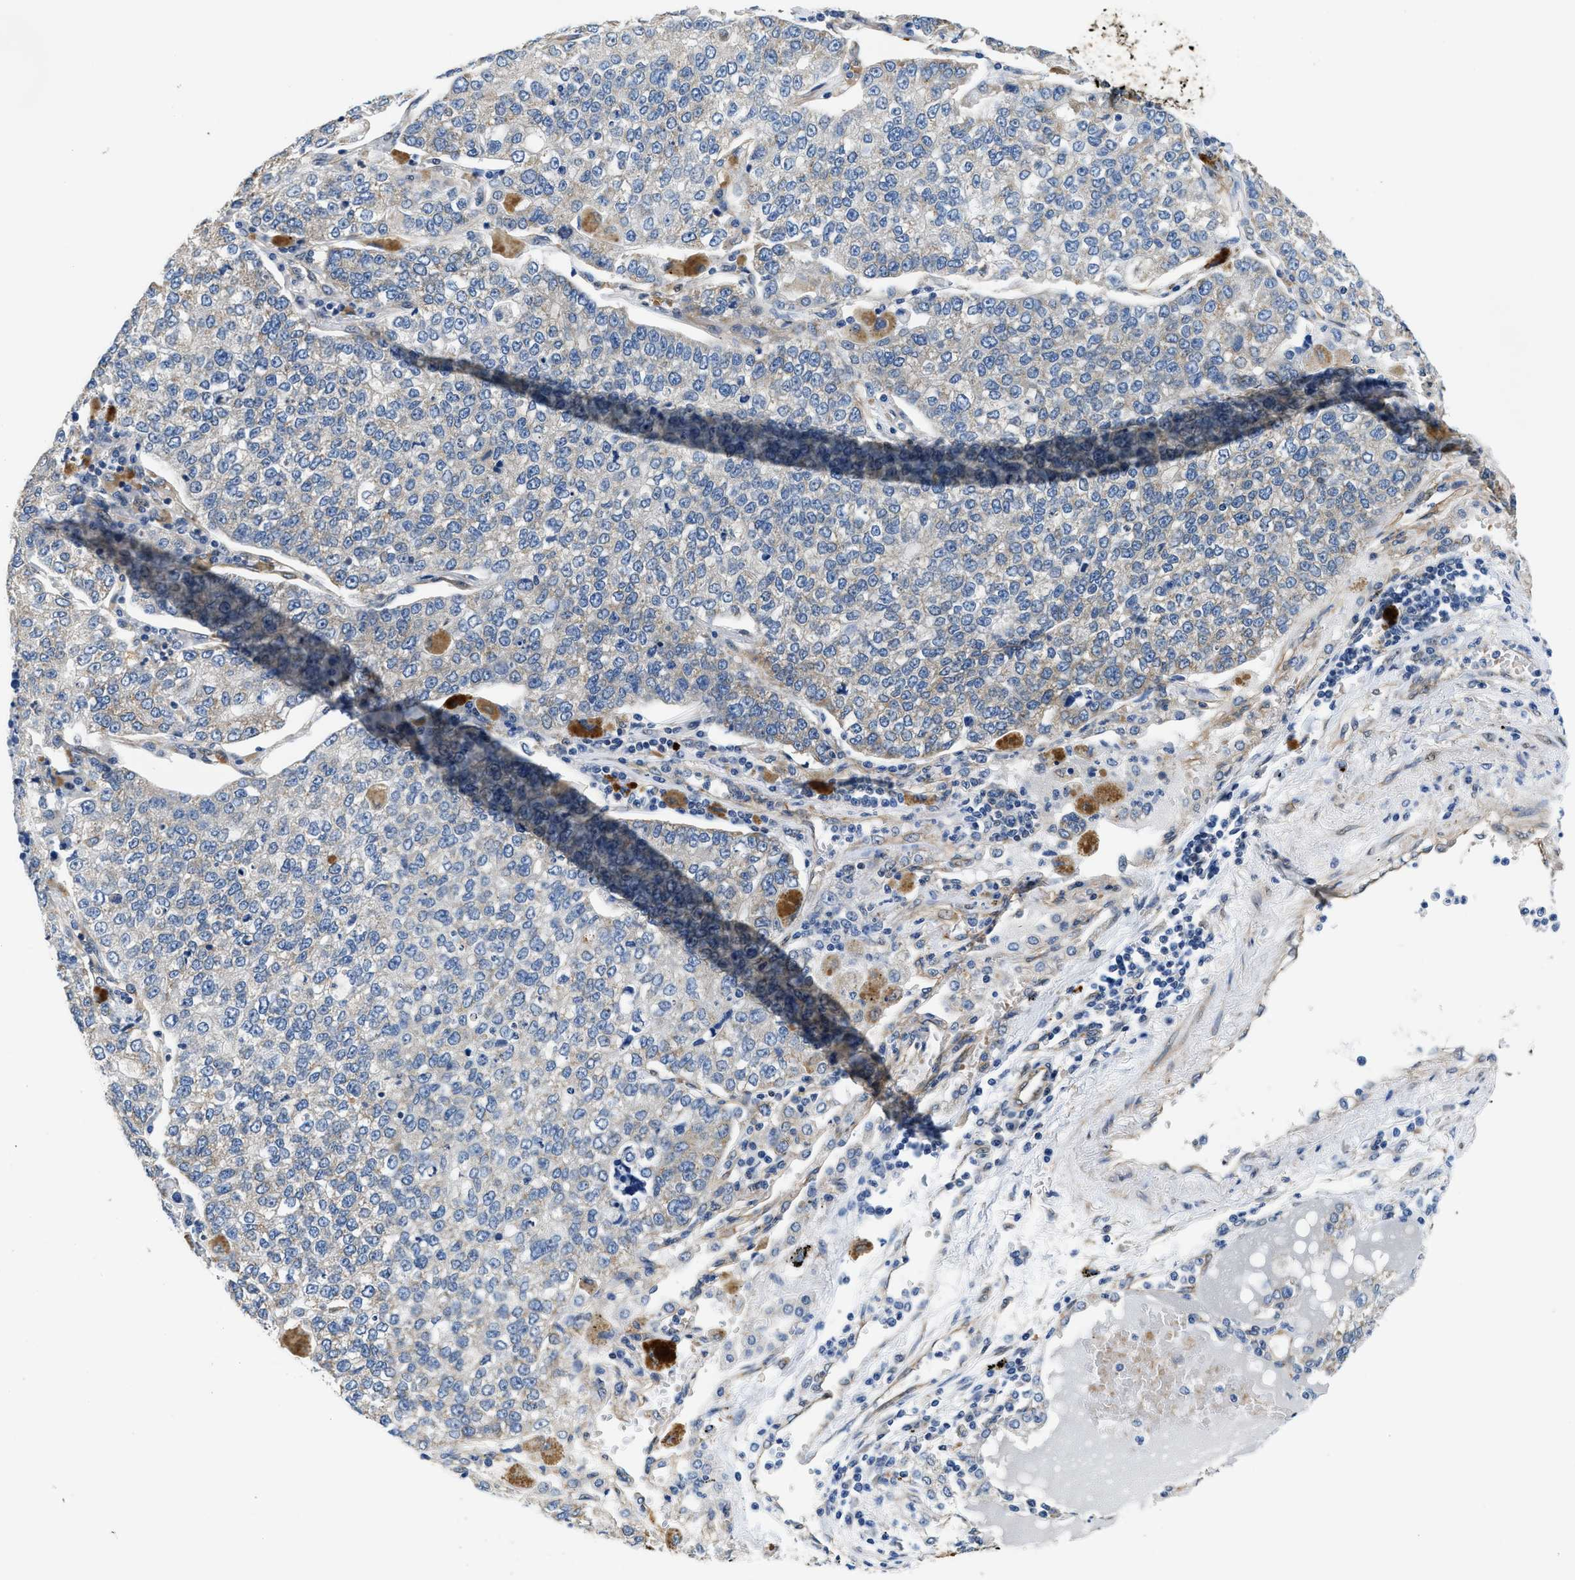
{"staining": {"intensity": "negative", "quantity": "none", "location": "none"}, "tissue": "lung cancer", "cell_type": "Tumor cells", "image_type": "cancer", "snomed": [{"axis": "morphology", "description": "Adenocarcinoma, NOS"}, {"axis": "topography", "description": "Lung"}], "caption": "Photomicrograph shows no significant protein staining in tumor cells of lung adenocarcinoma.", "gene": "RAPH1", "patient": {"sex": "male", "age": 49}}